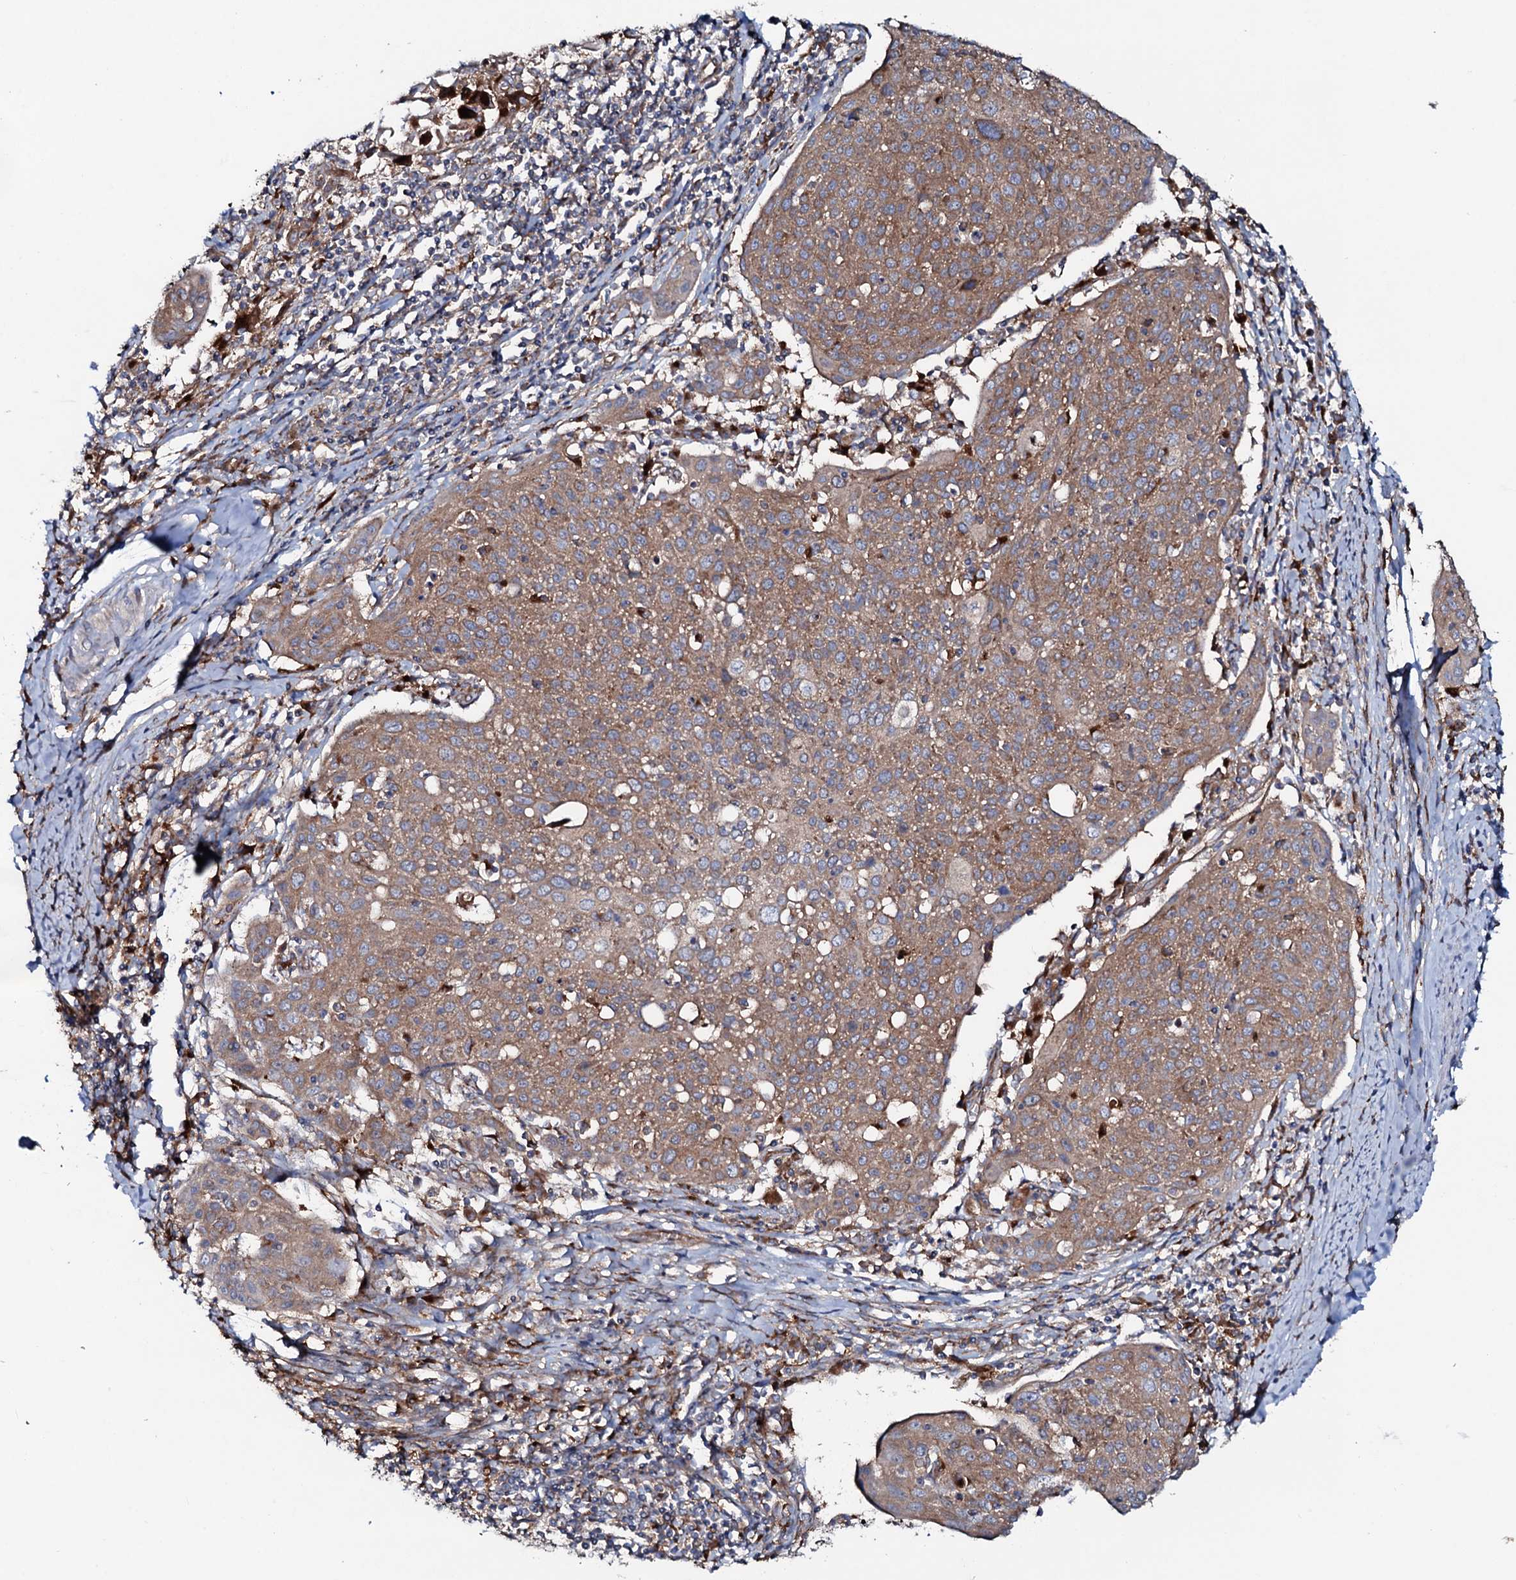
{"staining": {"intensity": "moderate", "quantity": ">75%", "location": "cytoplasmic/membranous"}, "tissue": "cervical cancer", "cell_type": "Tumor cells", "image_type": "cancer", "snomed": [{"axis": "morphology", "description": "Squamous cell carcinoma, NOS"}, {"axis": "topography", "description": "Cervix"}], "caption": "This is an image of IHC staining of squamous cell carcinoma (cervical), which shows moderate staining in the cytoplasmic/membranous of tumor cells.", "gene": "P2RX4", "patient": {"sex": "female", "age": 67}}